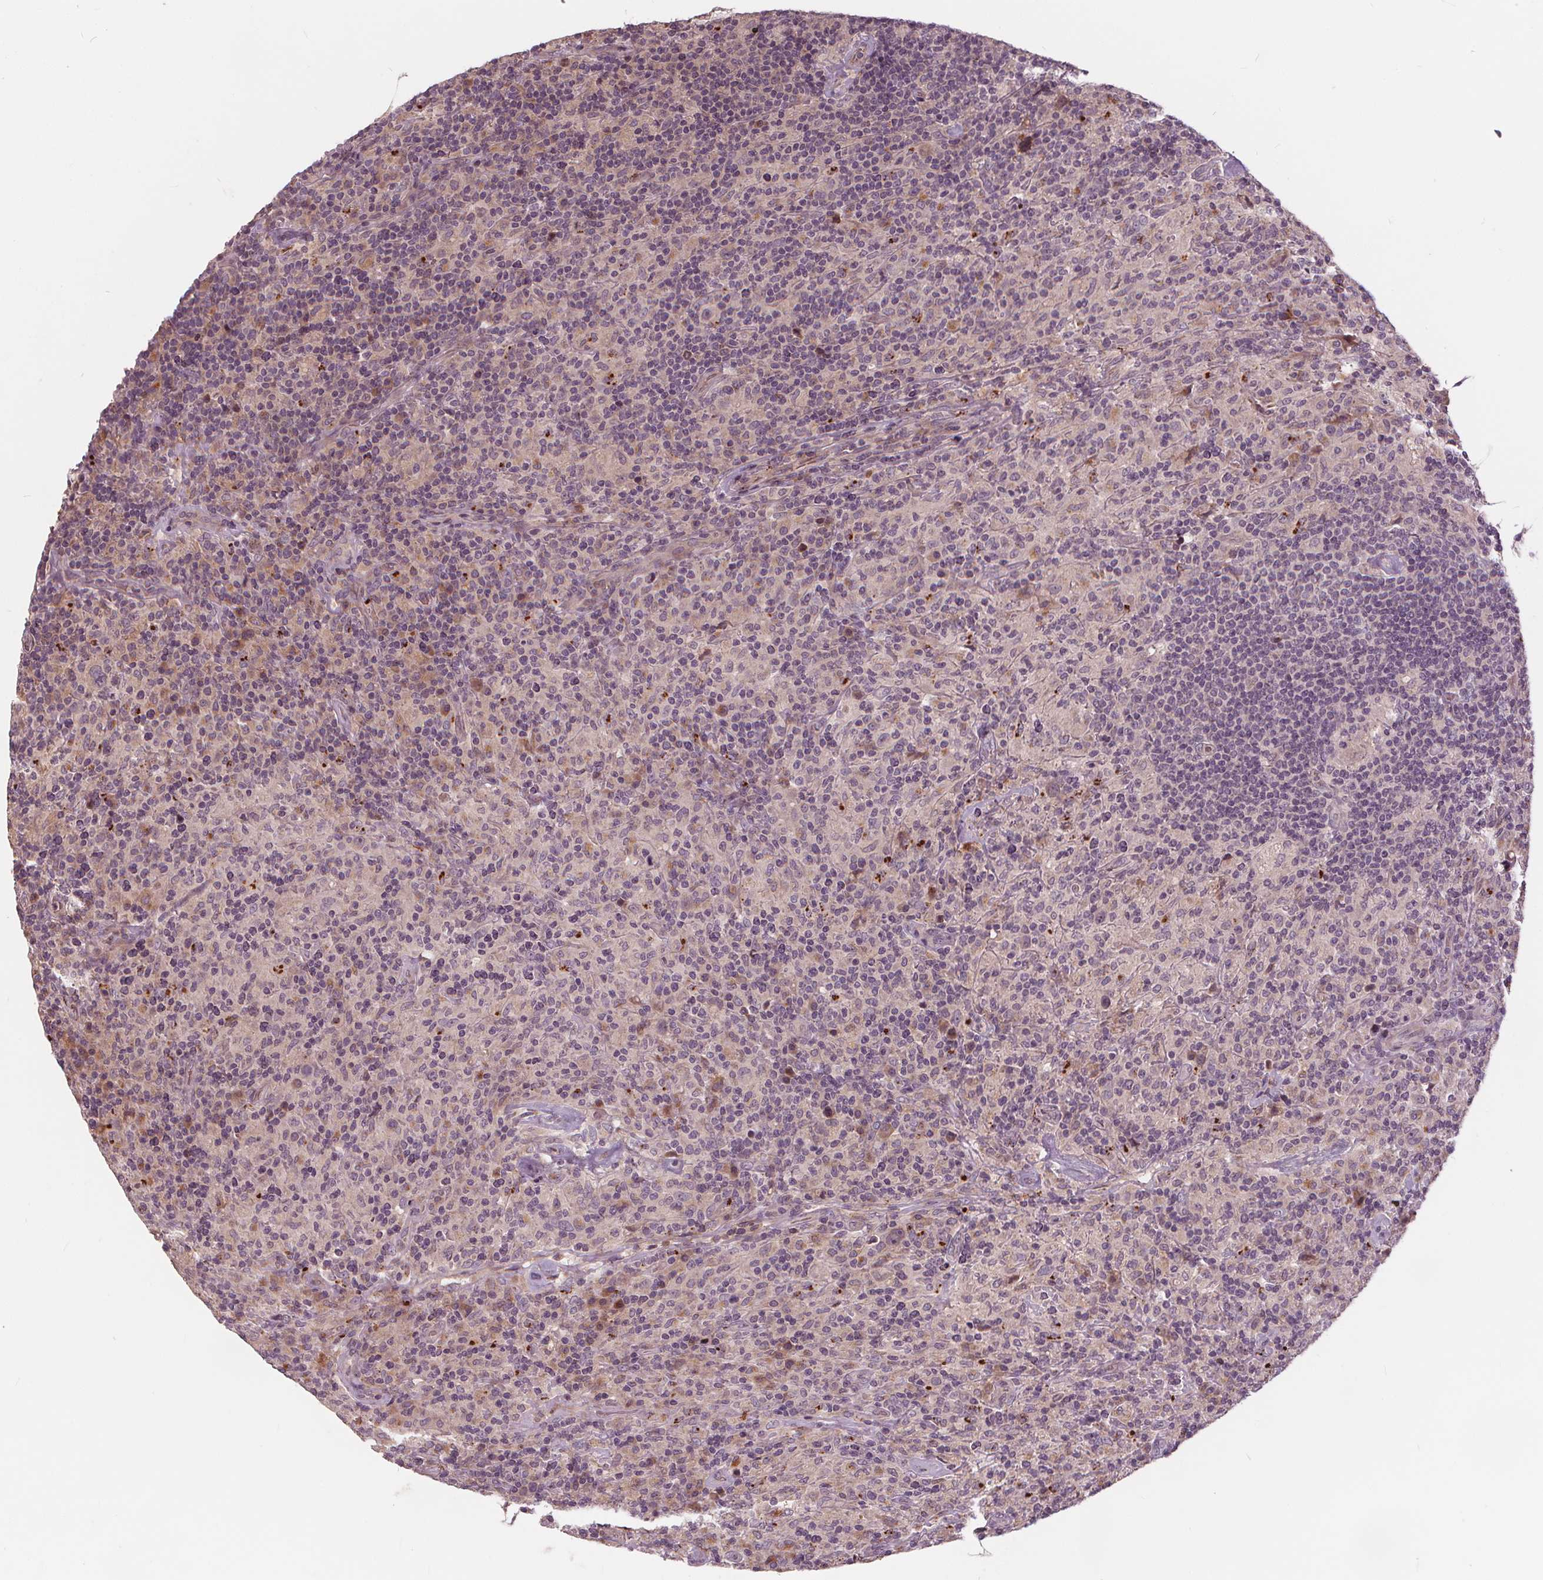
{"staining": {"intensity": "negative", "quantity": "none", "location": "none"}, "tissue": "lymphoma", "cell_type": "Tumor cells", "image_type": "cancer", "snomed": [{"axis": "morphology", "description": "Hodgkin's disease, NOS"}, {"axis": "topography", "description": "Lymph node"}], "caption": "IHC photomicrograph of Hodgkin's disease stained for a protein (brown), which exhibits no positivity in tumor cells.", "gene": "IPO13", "patient": {"sex": "male", "age": 70}}